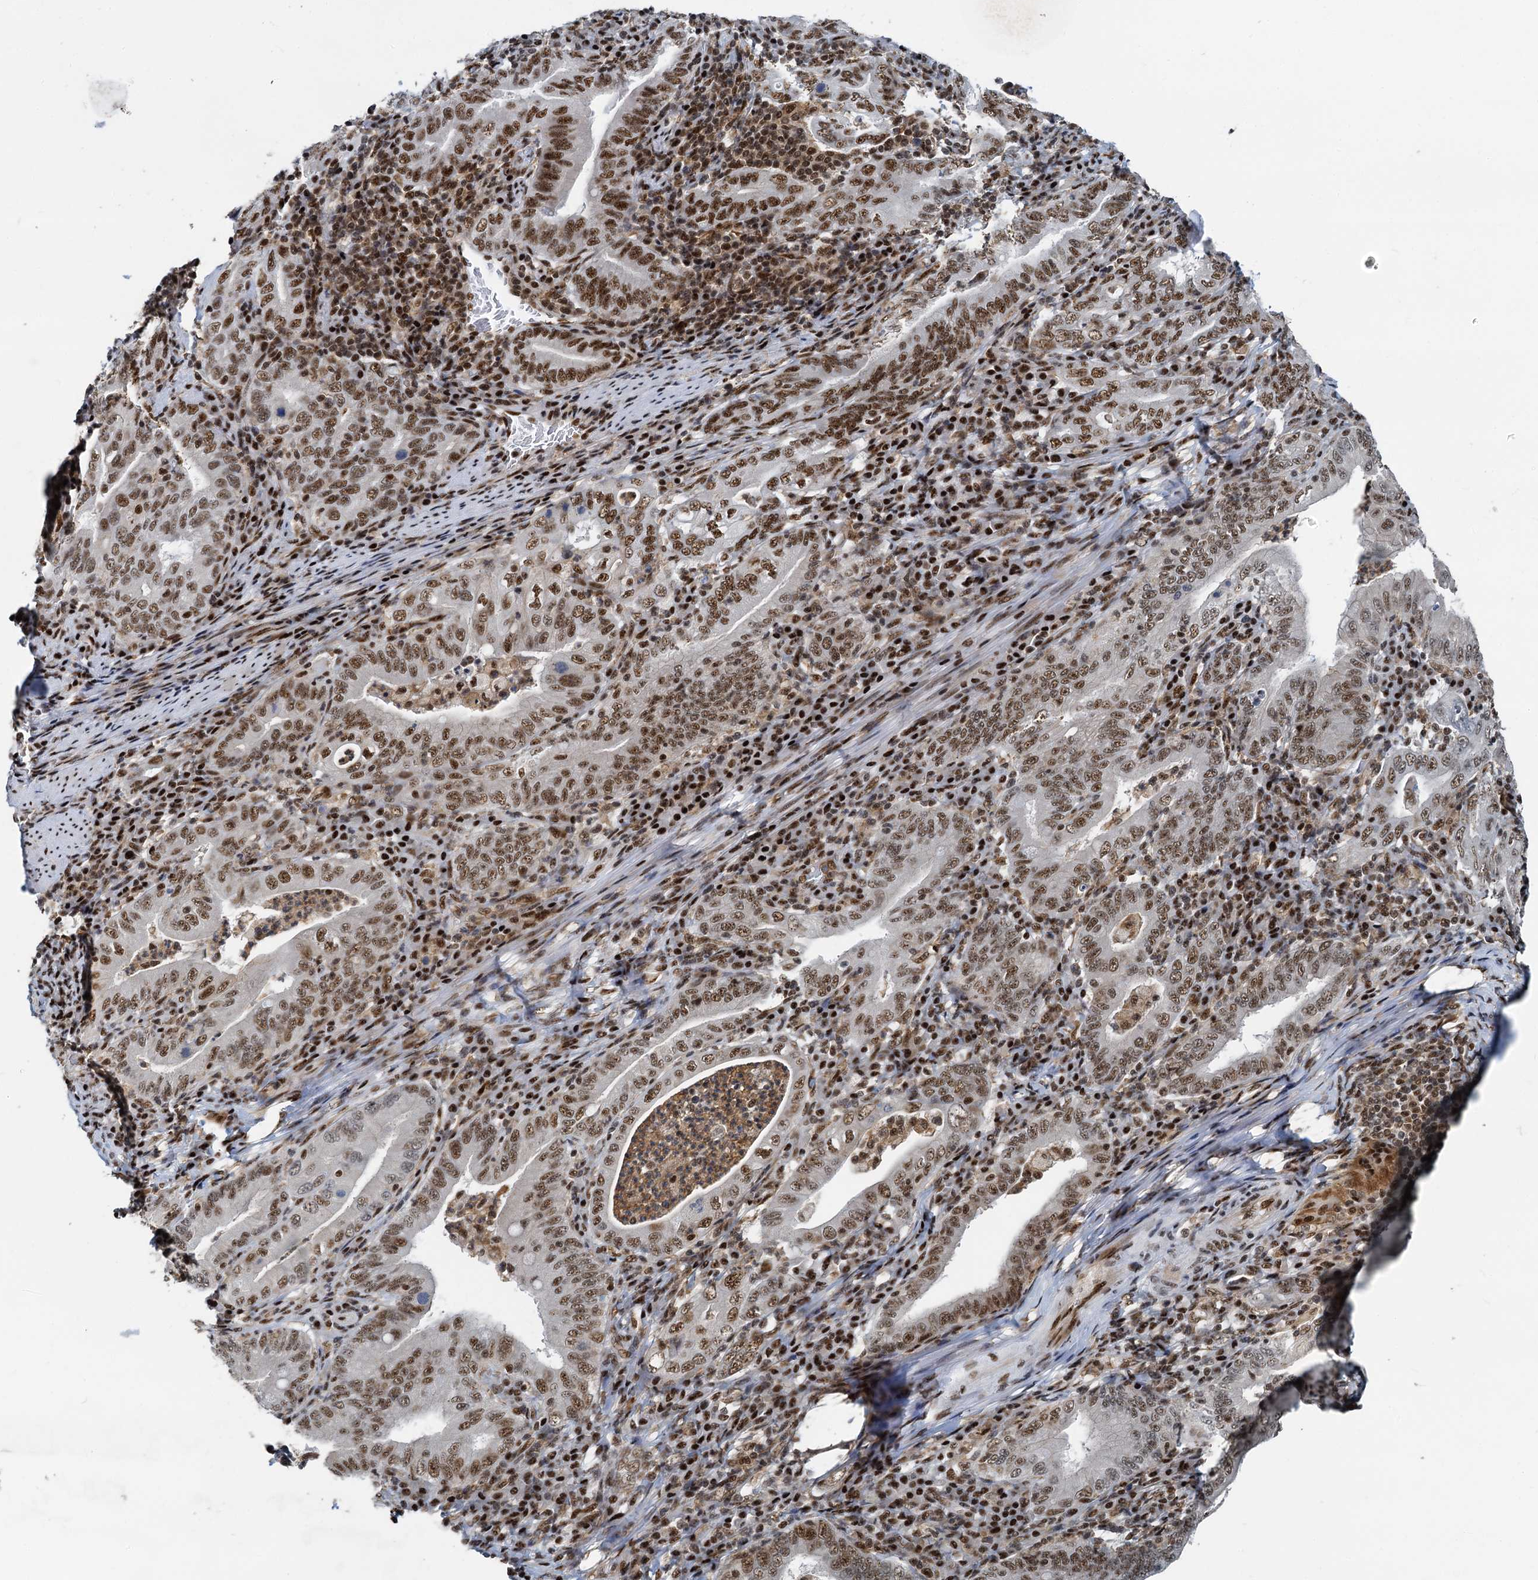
{"staining": {"intensity": "moderate", "quantity": ">75%", "location": "nuclear"}, "tissue": "stomach cancer", "cell_type": "Tumor cells", "image_type": "cancer", "snomed": [{"axis": "morphology", "description": "Normal tissue, NOS"}, {"axis": "morphology", "description": "Adenocarcinoma, NOS"}, {"axis": "topography", "description": "Esophagus"}, {"axis": "topography", "description": "Stomach, upper"}, {"axis": "topography", "description": "Peripheral nerve tissue"}], "caption": "DAB immunohistochemical staining of stomach cancer exhibits moderate nuclear protein positivity in about >75% of tumor cells.", "gene": "RBM26", "patient": {"sex": "male", "age": 62}}